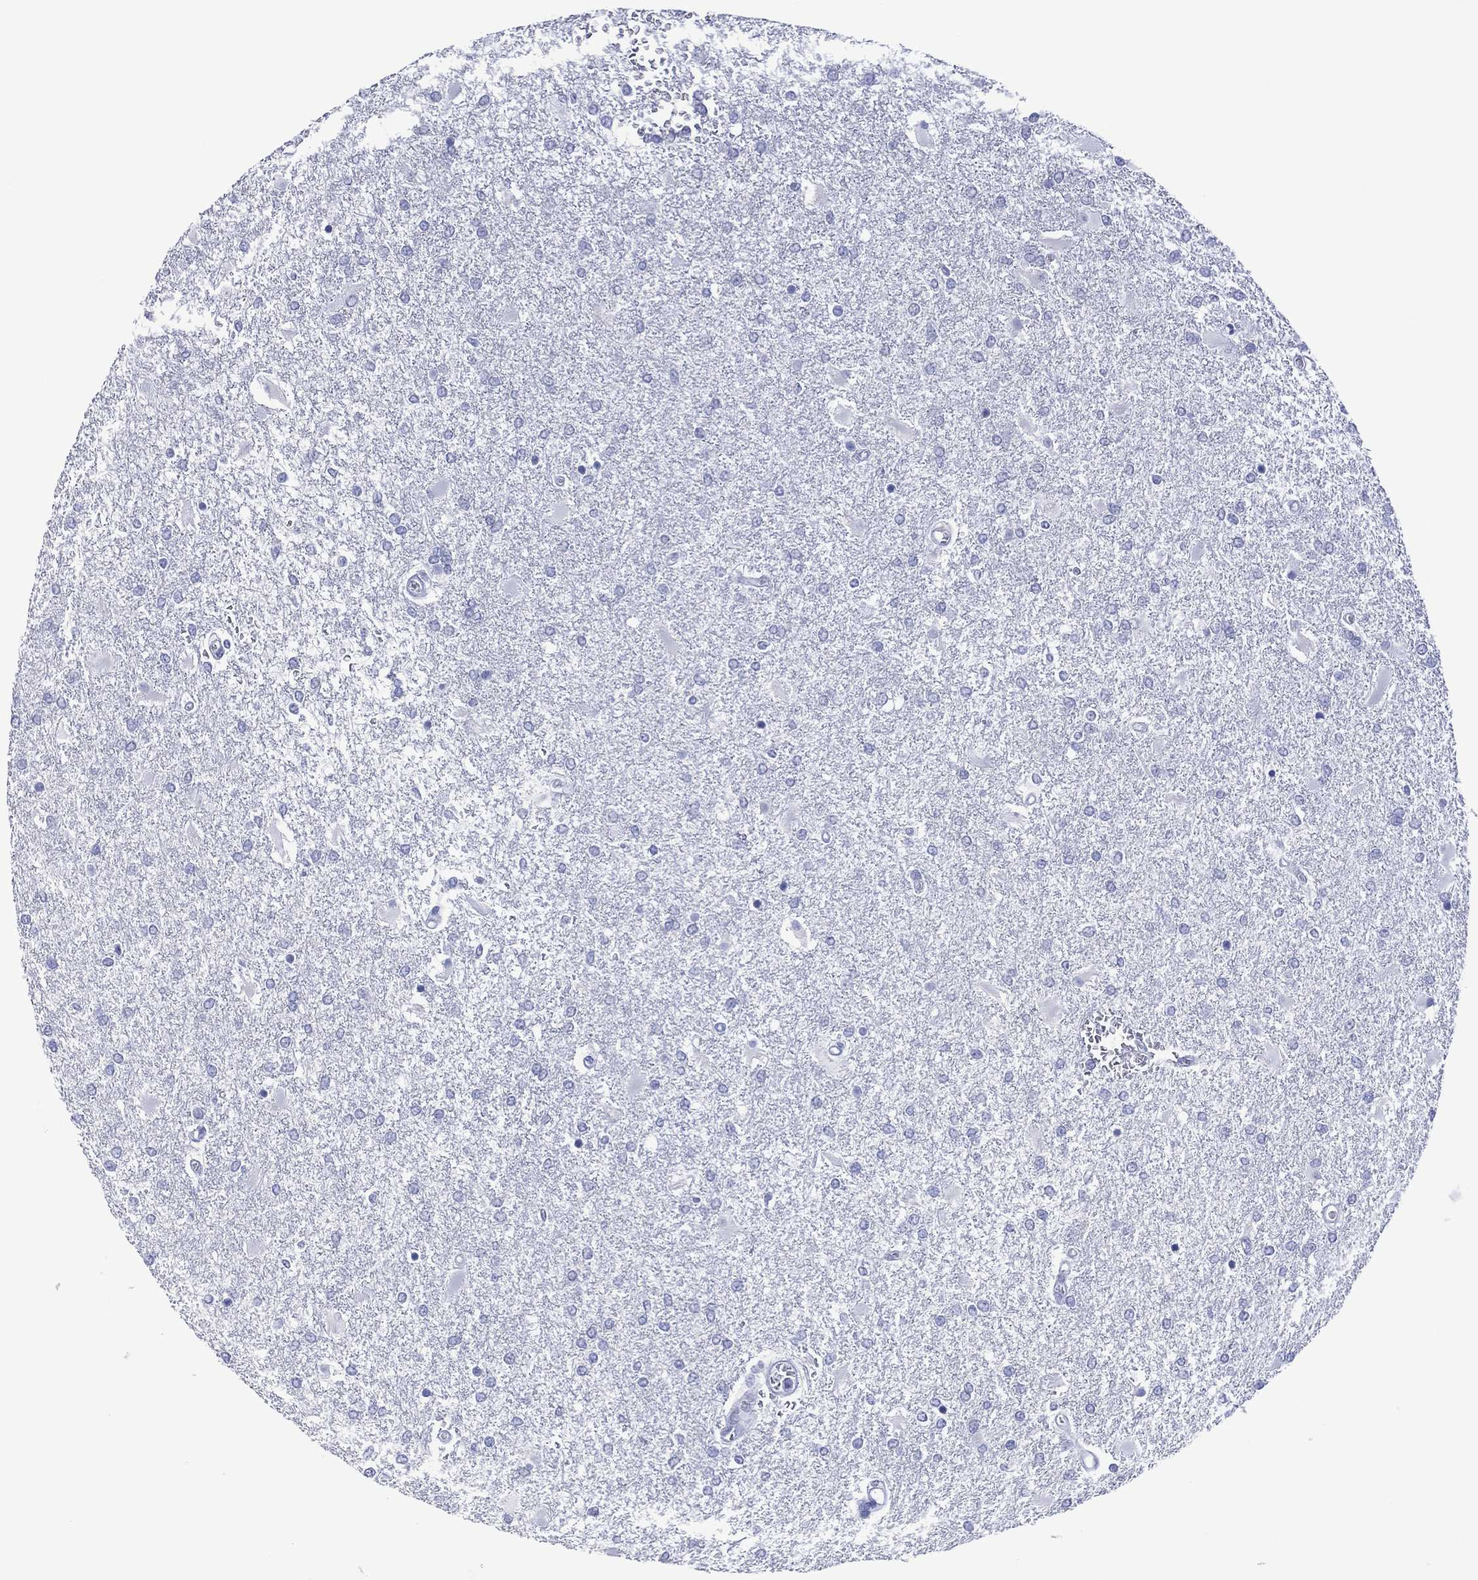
{"staining": {"intensity": "negative", "quantity": "none", "location": "none"}, "tissue": "glioma", "cell_type": "Tumor cells", "image_type": "cancer", "snomed": [{"axis": "morphology", "description": "Glioma, malignant, High grade"}, {"axis": "topography", "description": "Cerebral cortex"}], "caption": "This is an IHC micrograph of malignant glioma (high-grade). There is no staining in tumor cells.", "gene": "UTF1", "patient": {"sex": "male", "age": 79}}